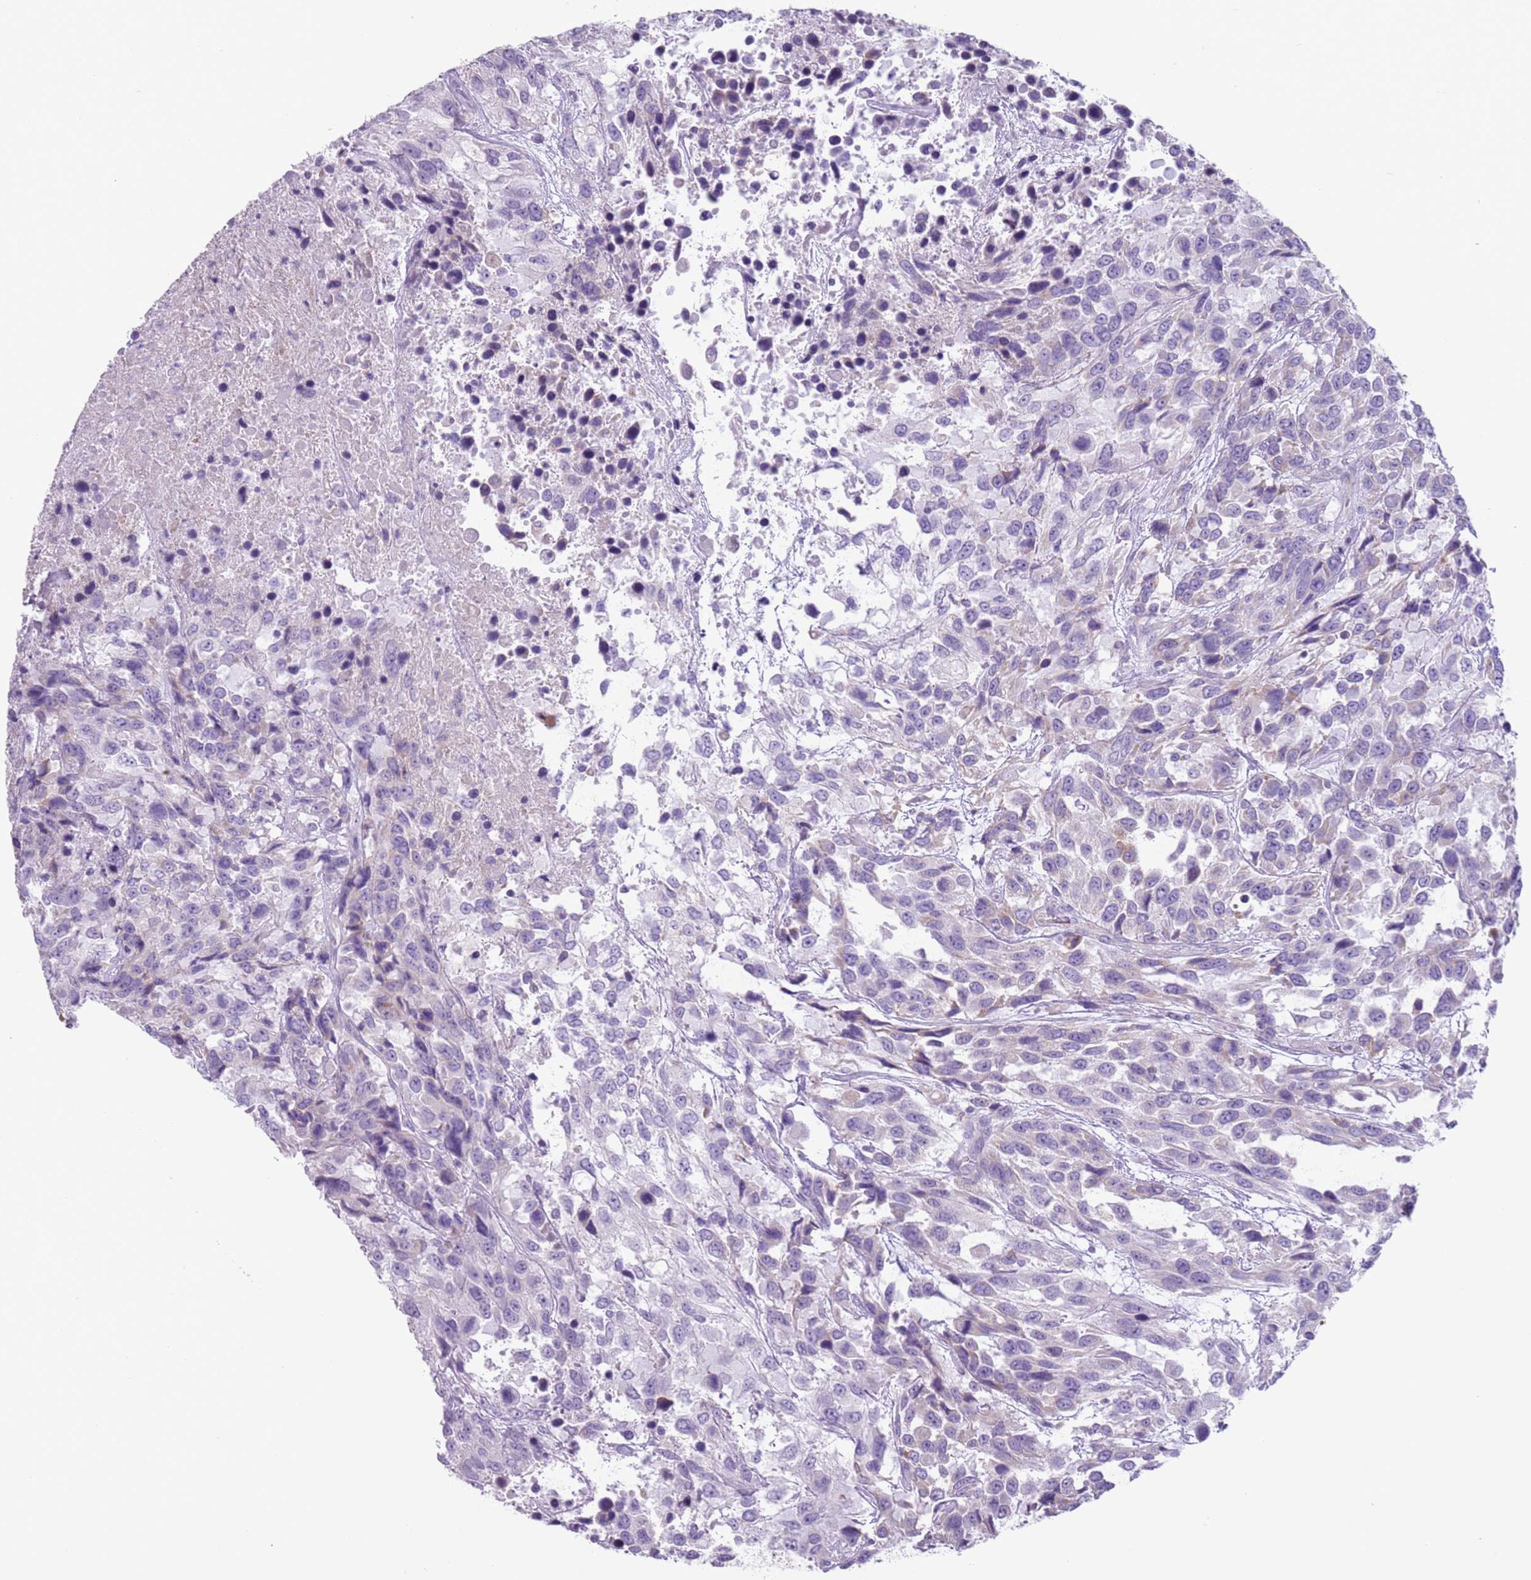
{"staining": {"intensity": "negative", "quantity": "none", "location": "none"}, "tissue": "urothelial cancer", "cell_type": "Tumor cells", "image_type": "cancer", "snomed": [{"axis": "morphology", "description": "Urothelial carcinoma, High grade"}, {"axis": "topography", "description": "Urinary bladder"}], "caption": "An IHC micrograph of high-grade urothelial carcinoma is shown. There is no staining in tumor cells of high-grade urothelial carcinoma. Brightfield microscopy of immunohistochemistry stained with DAB (brown) and hematoxylin (blue), captured at high magnification.", "gene": "HYOU1", "patient": {"sex": "female", "age": 70}}